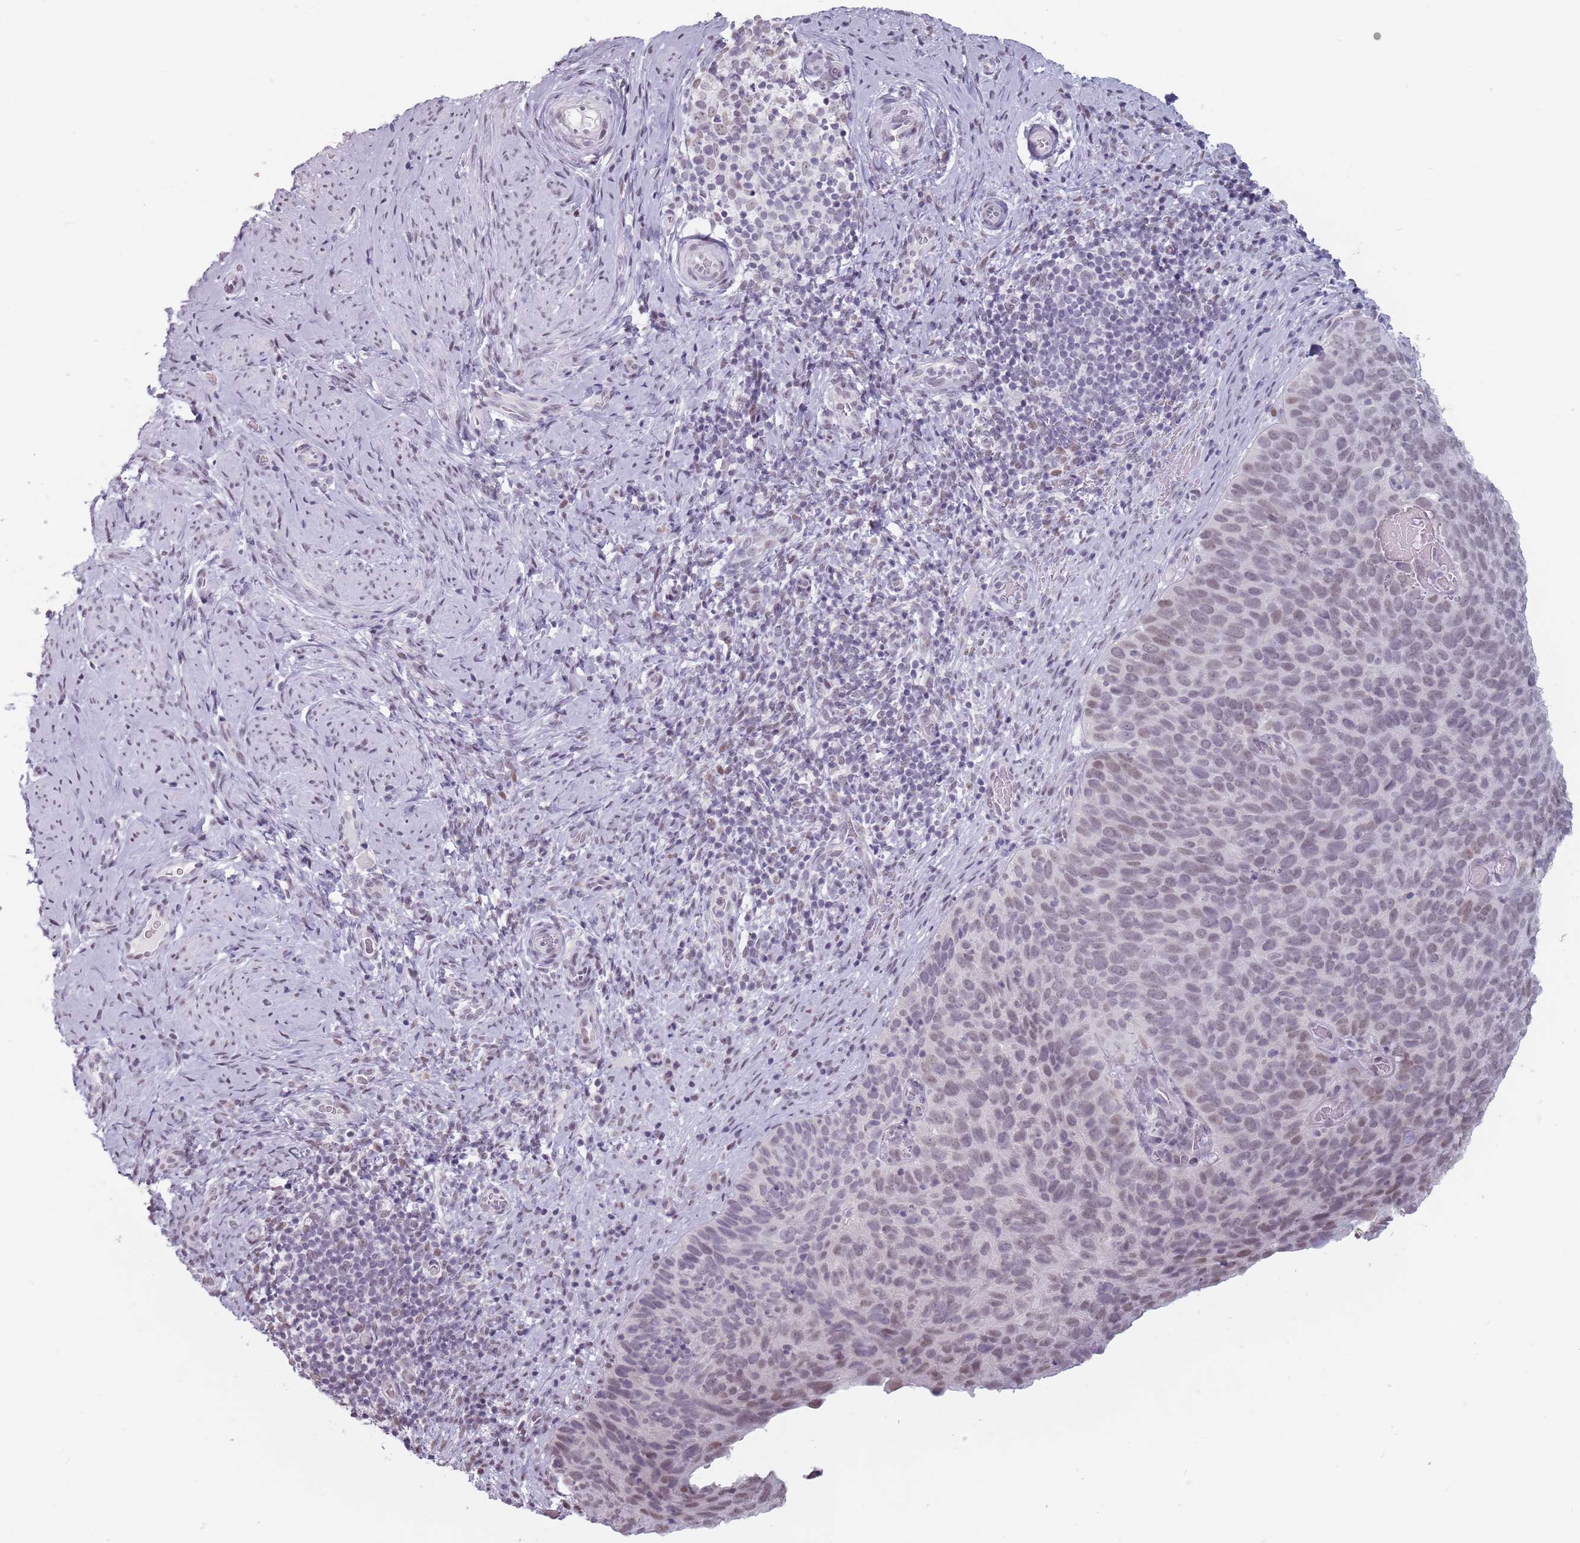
{"staining": {"intensity": "moderate", "quantity": "25%-75%", "location": "nuclear"}, "tissue": "cervical cancer", "cell_type": "Tumor cells", "image_type": "cancer", "snomed": [{"axis": "morphology", "description": "Squamous cell carcinoma, NOS"}, {"axis": "topography", "description": "Cervix"}], "caption": "Immunohistochemistry micrograph of squamous cell carcinoma (cervical) stained for a protein (brown), which demonstrates medium levels of moderate nuclear expression in about 25%-75% of tumor cells.", "gene": "PTCHD1", "patient": {"sex": "female", "age": 80}}